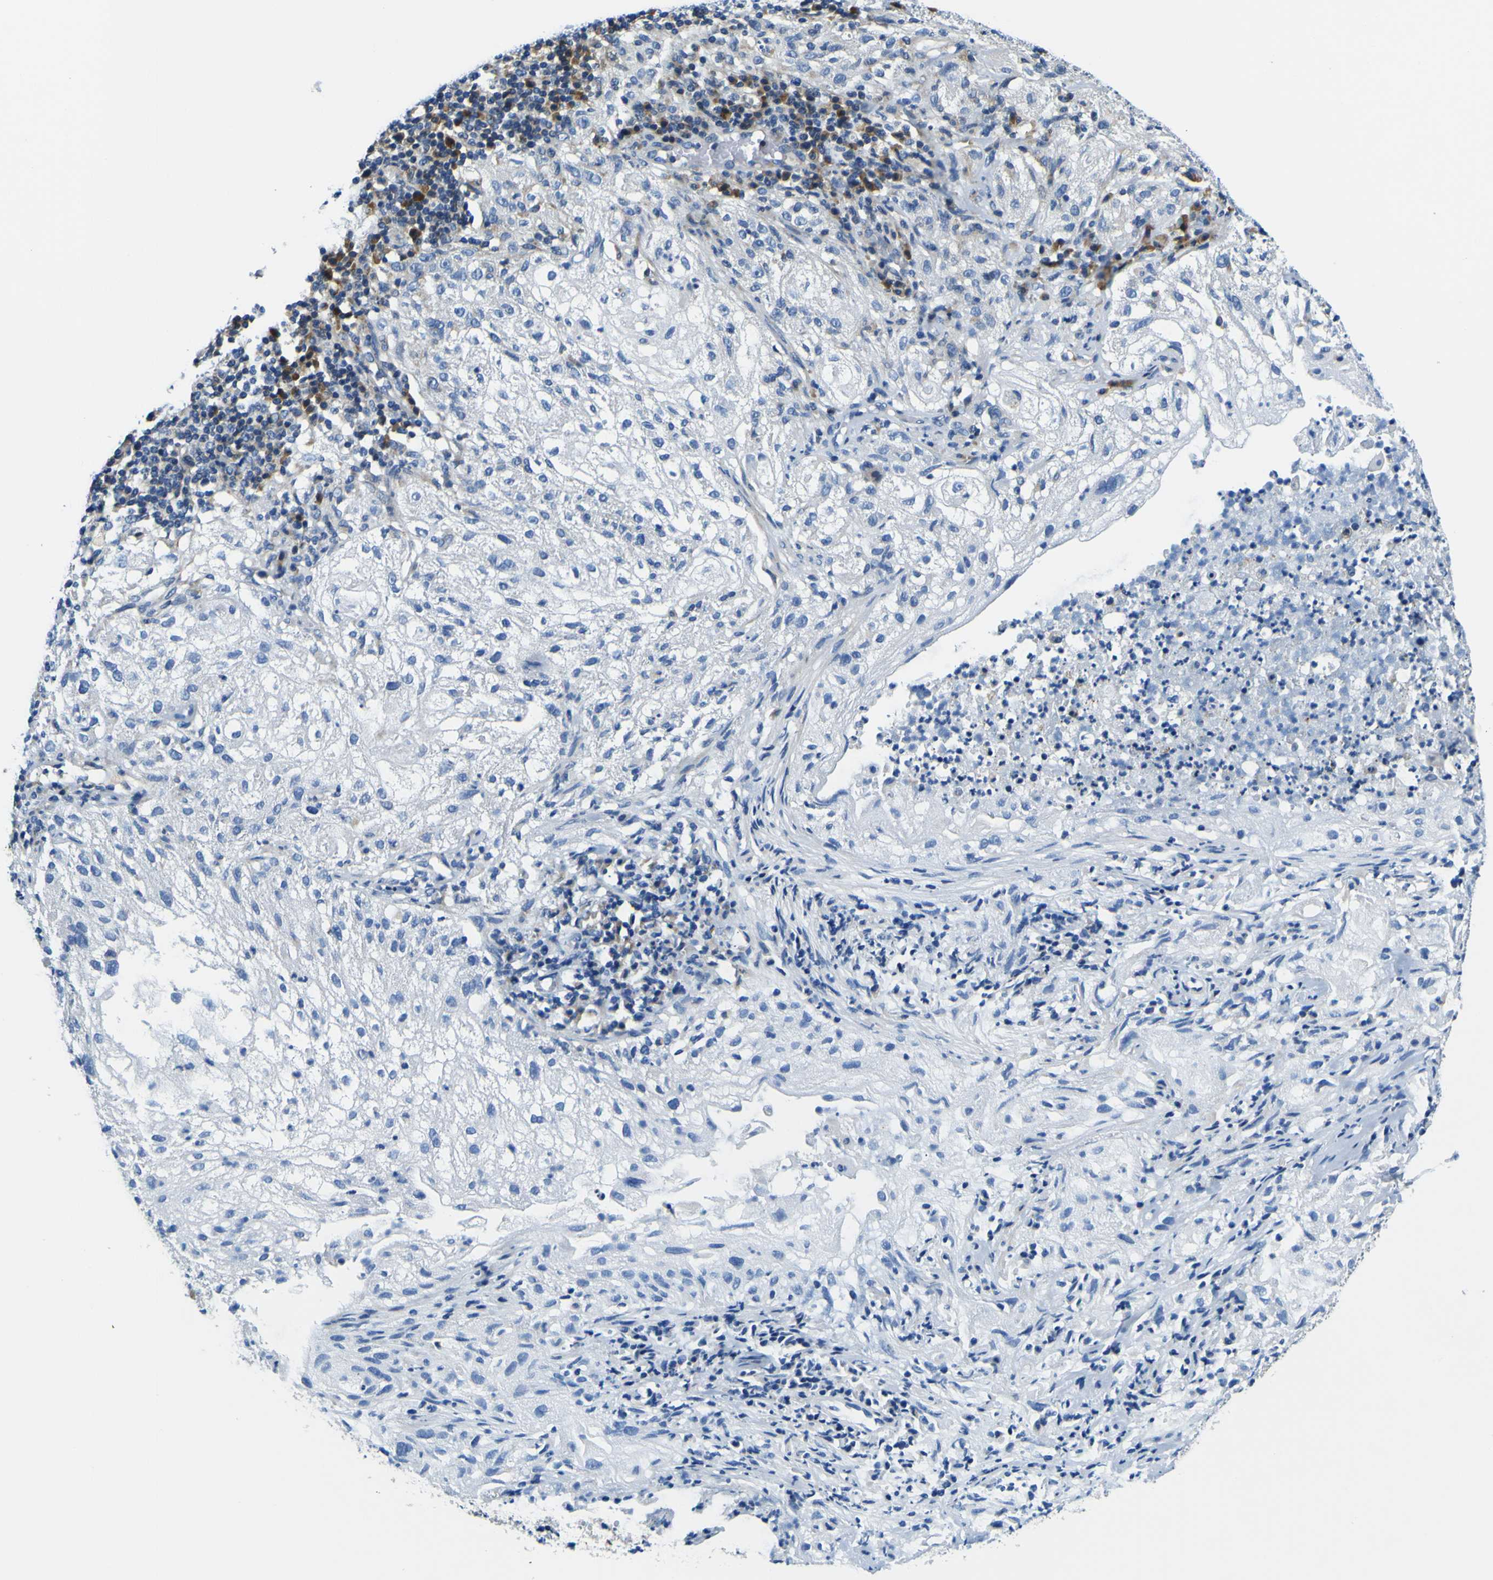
{"staining": {"intensity": "negative", "quantity": "none", "location": "none"}, "tissue": "lung cancer", "cell_type": "Tumor cells", "image_type": "cancer", "snomed": [{"axis": "morphology", "description": "Inflammation, NOS"}, {"axis": "morphology", "description": "Squamous cell carcinoma, NOS"}, {"axis": "topography", "description": "Lymph node"}, {"axis": "topography", "description": "Soft tissue"}, {"axis": "topography", "description": "Lung"}], "caption": "Tumor cells show no significant positivity in lung cancer (squamous cell carcinoma).", "gene": "NLRP3", "patient": {"sex": "male", "age": 66}}